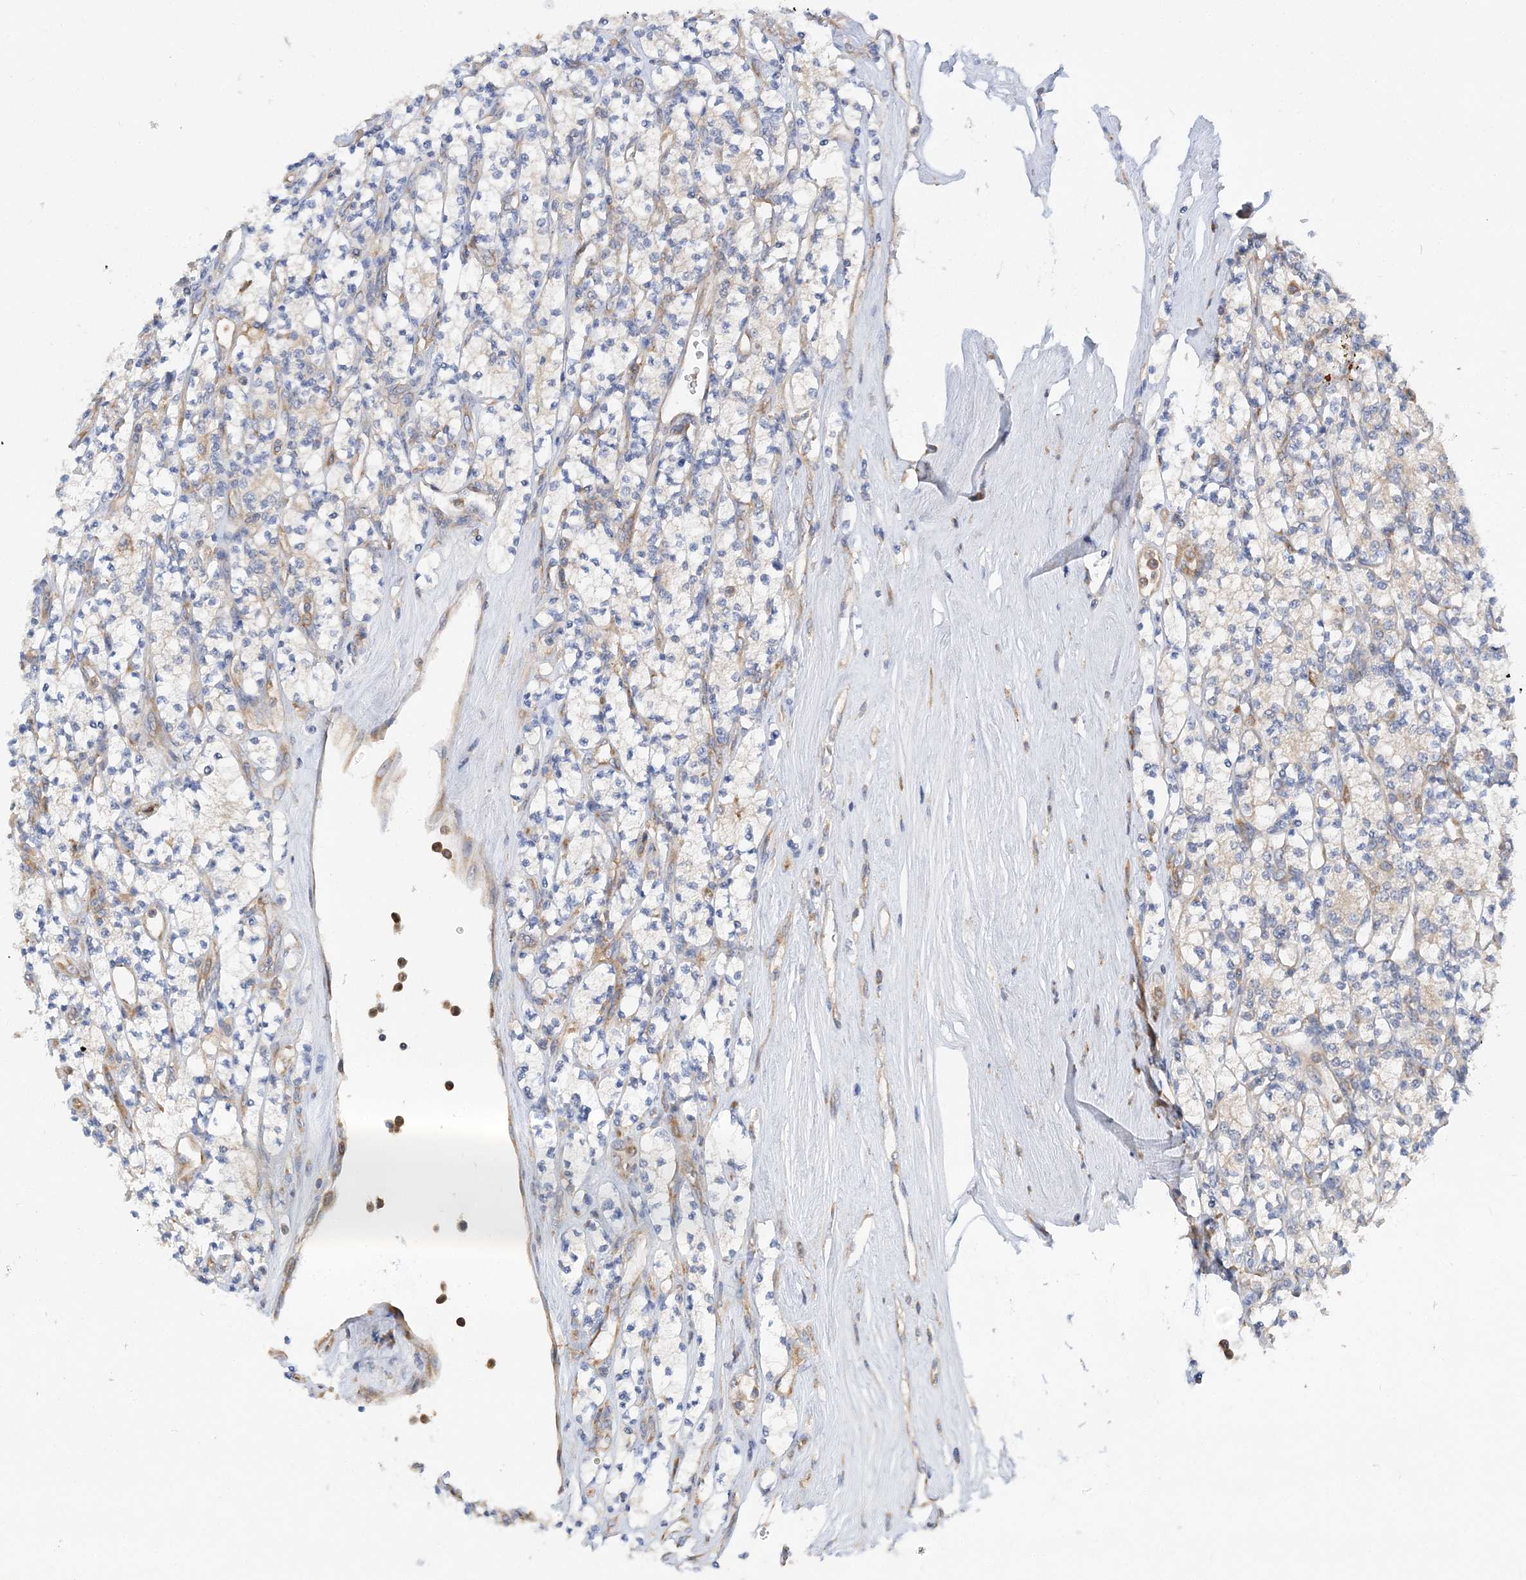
{"staining": {"intensity": "weak", "quantity": "<25%", "location": "cytoplasmic/membranous"}, "tissue": "renal cancer", "cell_type": "Tumor cells", "image_type": "cancer", "snomed": [{"axis": "morphology", "description": "Adenocarcinoma, NOS"}, {"axis": "topography", "description": "Kidney"}], "caption": "This is a histopathology image of immunohistochemistry (IHC) staining of renal cancer (adenocarcinoma), which shows no expression in tumor cells.", "gene": "LARP4B", "patient": {"sex": "male", "age": 77}}